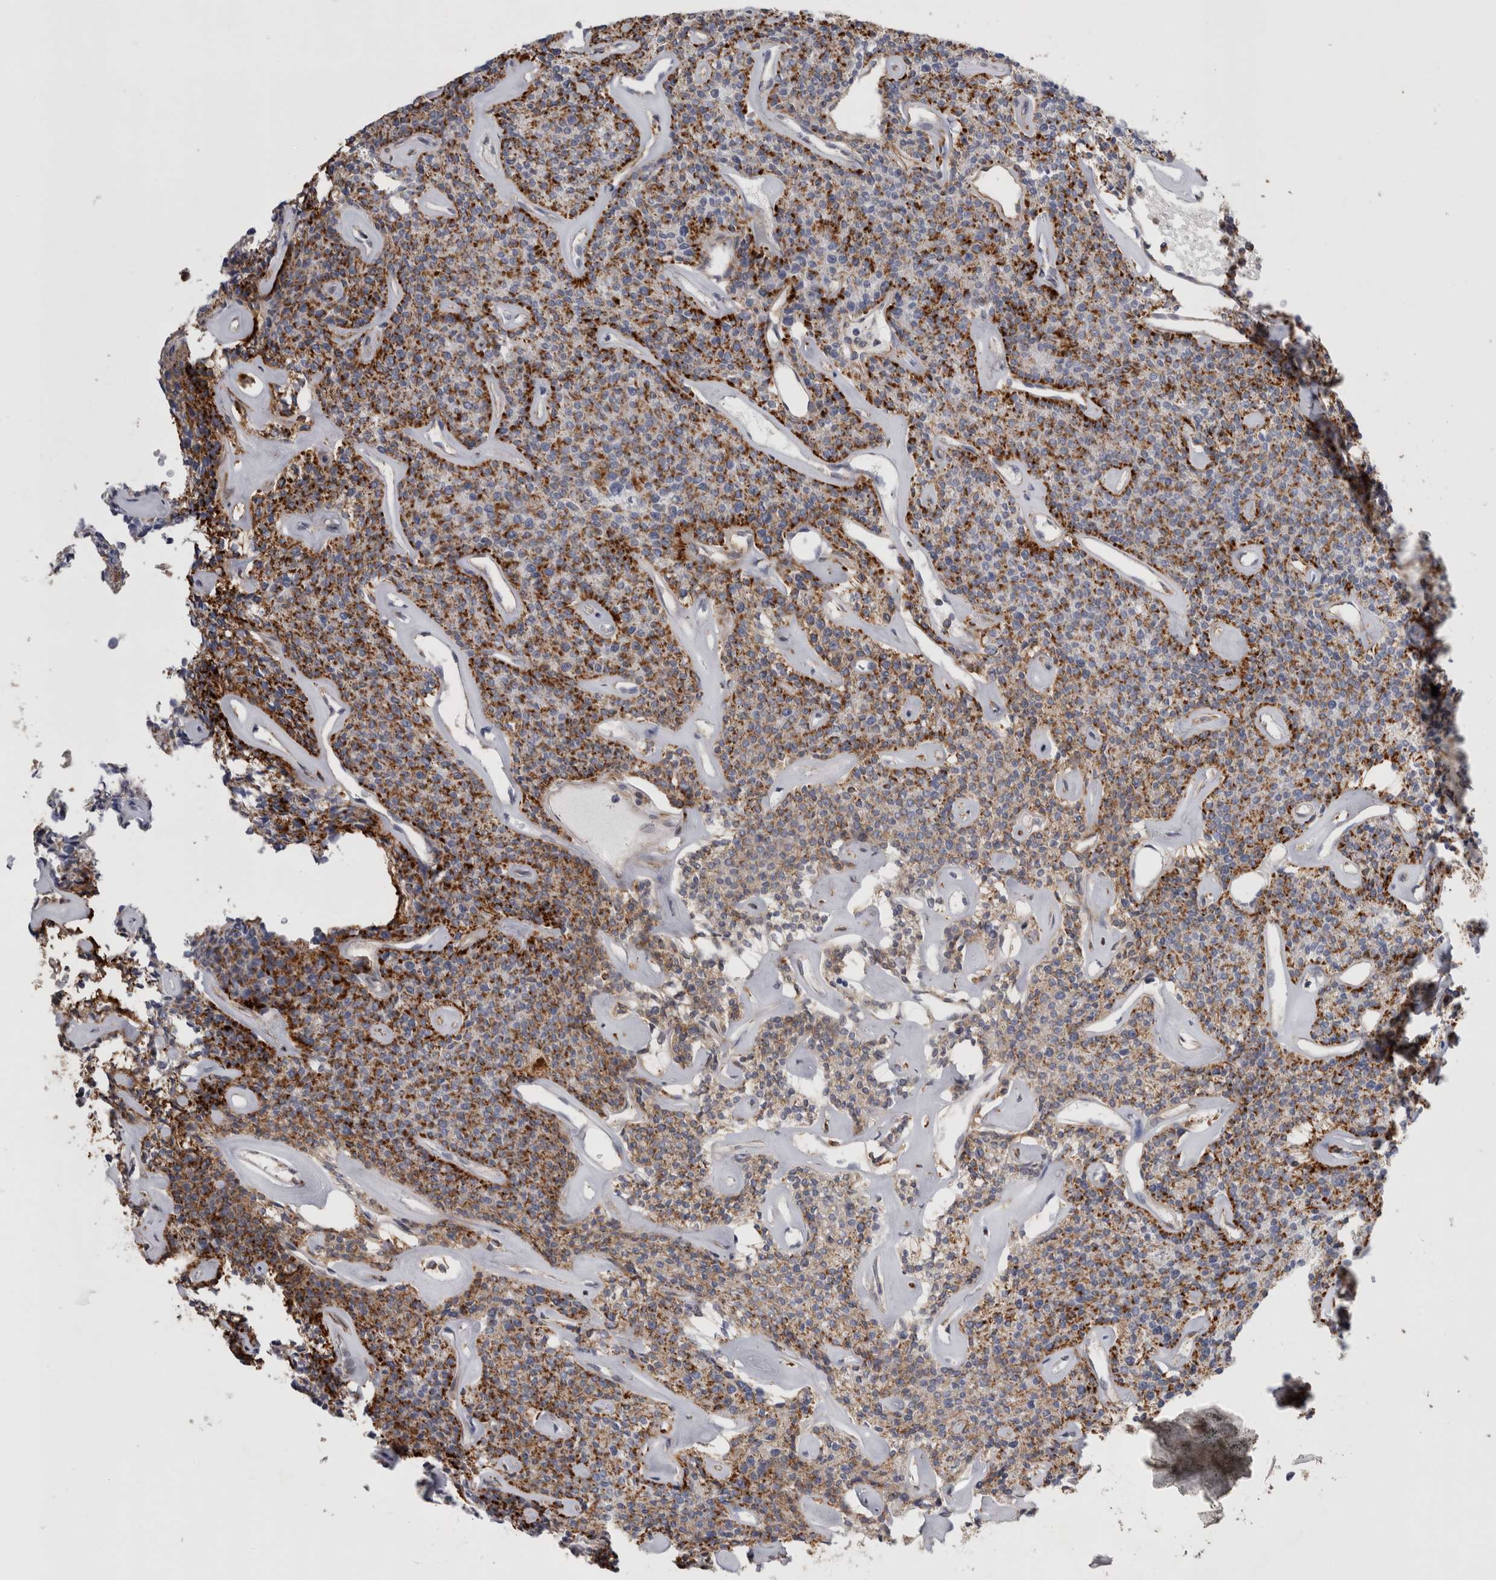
{"staining": {"intensity": "moderate", "quantity": "25%-75%", "location": "cytoplasmic/membranous"}, "tissue": "parathyroid gland", "cell_type": "Glandular cells", "image_type": "normal", "snomed": [{"axis": "morphology", "description": "Normal tissue, NOS"}, {"axis": "topography", "description": "Parathyroid gland"}], "caption": "Glandular cells reveal moderate cytoplasmic/membranous positivity in about 25%-75% of cells in benign parathyroid gland.", "gene": "DNAJC24", "patient": {"sex": "male", "age": 46}}